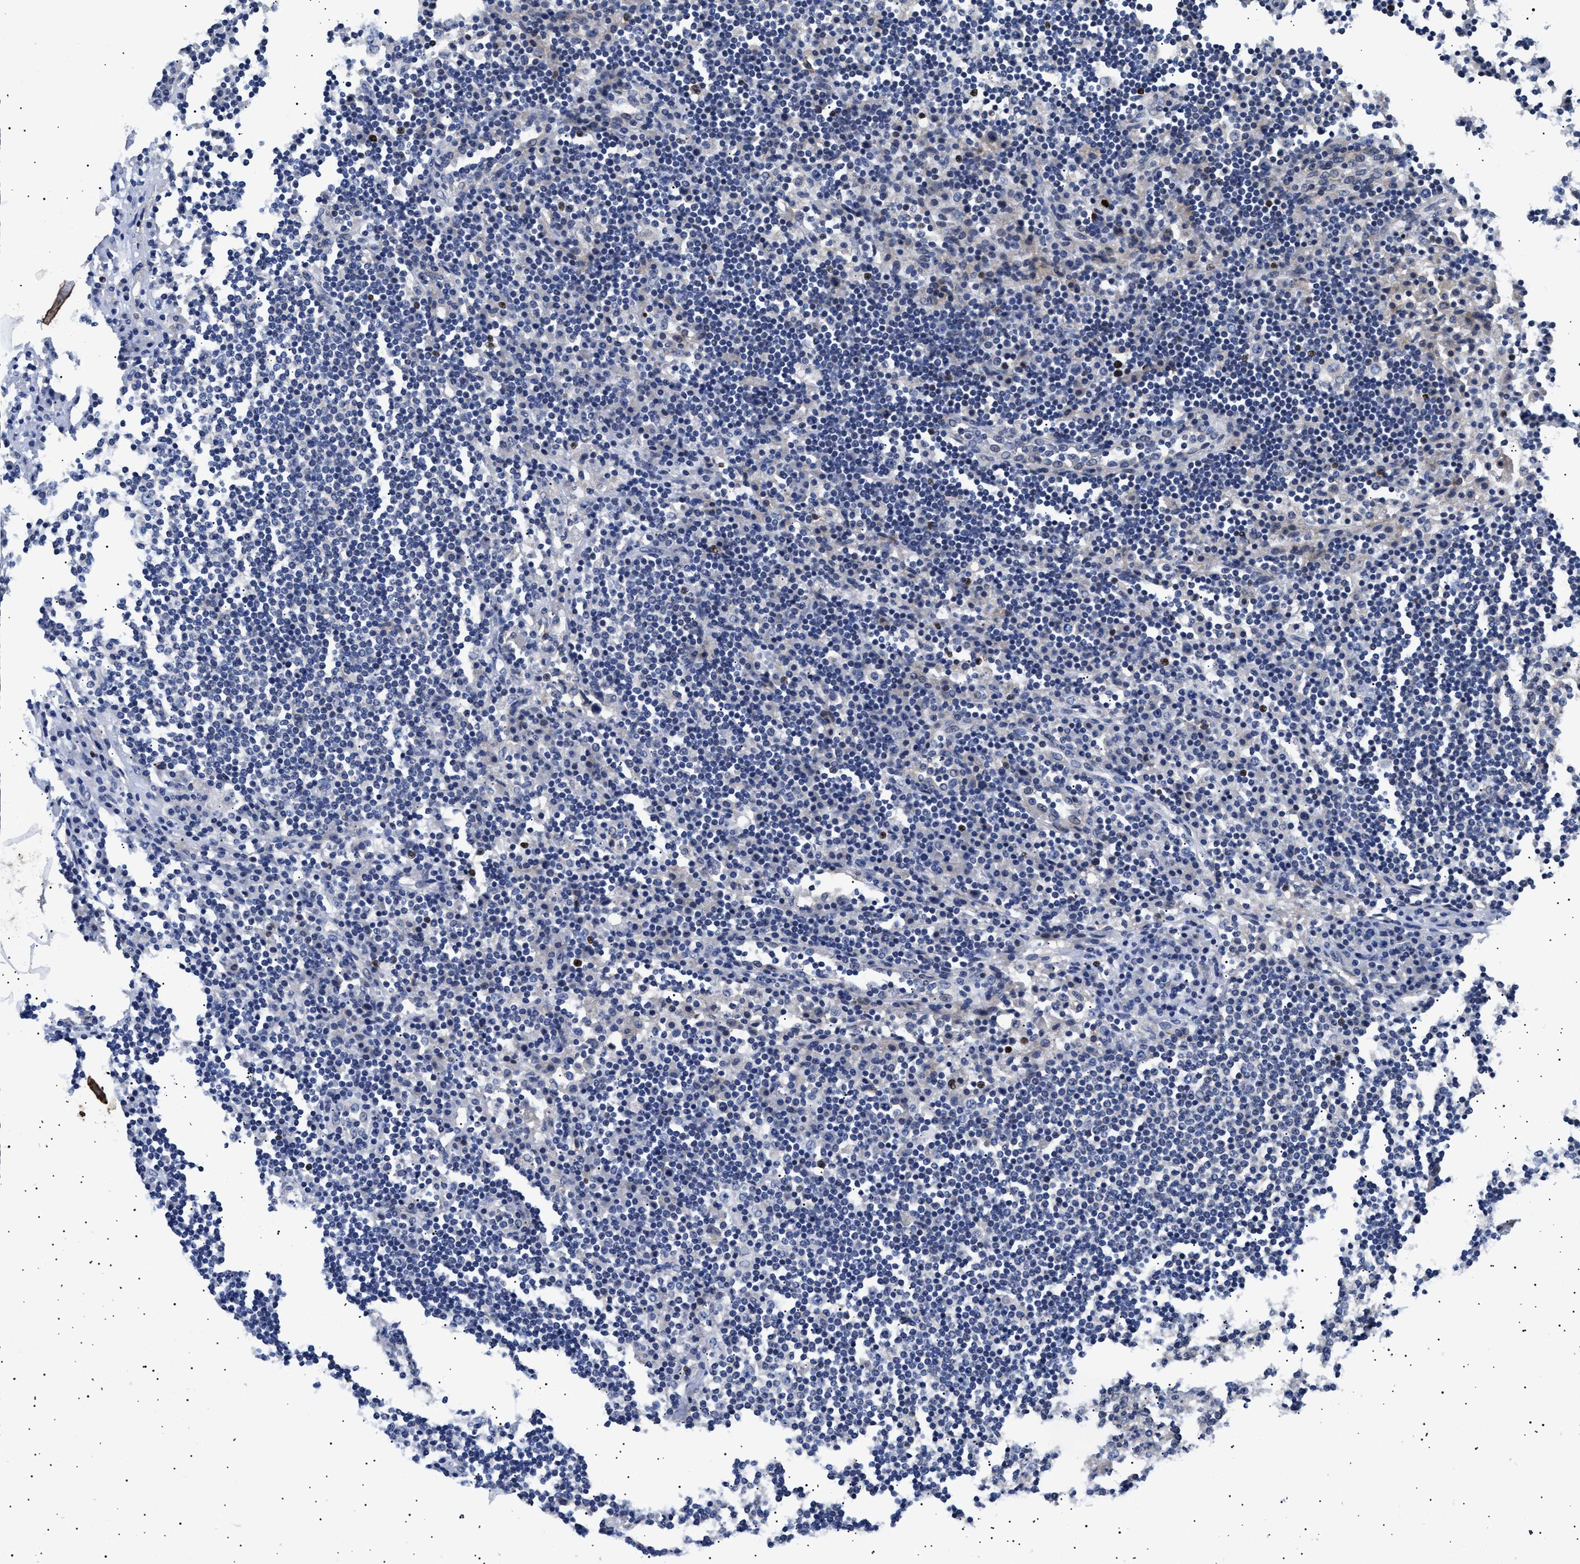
{"staining": {"intensity": "moderate", "quantity": "<25%", "location": "nuclear"}, "tissue": "lymph node", "cell_type": "Germinal center cells", "image_type": "normal", "snomed": [{"axis": "morphology", "description": "Normal tissue, NOS"}, {"axis": "topography", "description": "Lymph node"}], "caption": "This photomicrograph demonstrates immunohistochemistry staining of unremarkable human lymph node, with low moderate nuclear expression in approximately <25% of germinal center cells.", "gene": "HEMGN", "patient": {"sex": "female", "age": 53}}